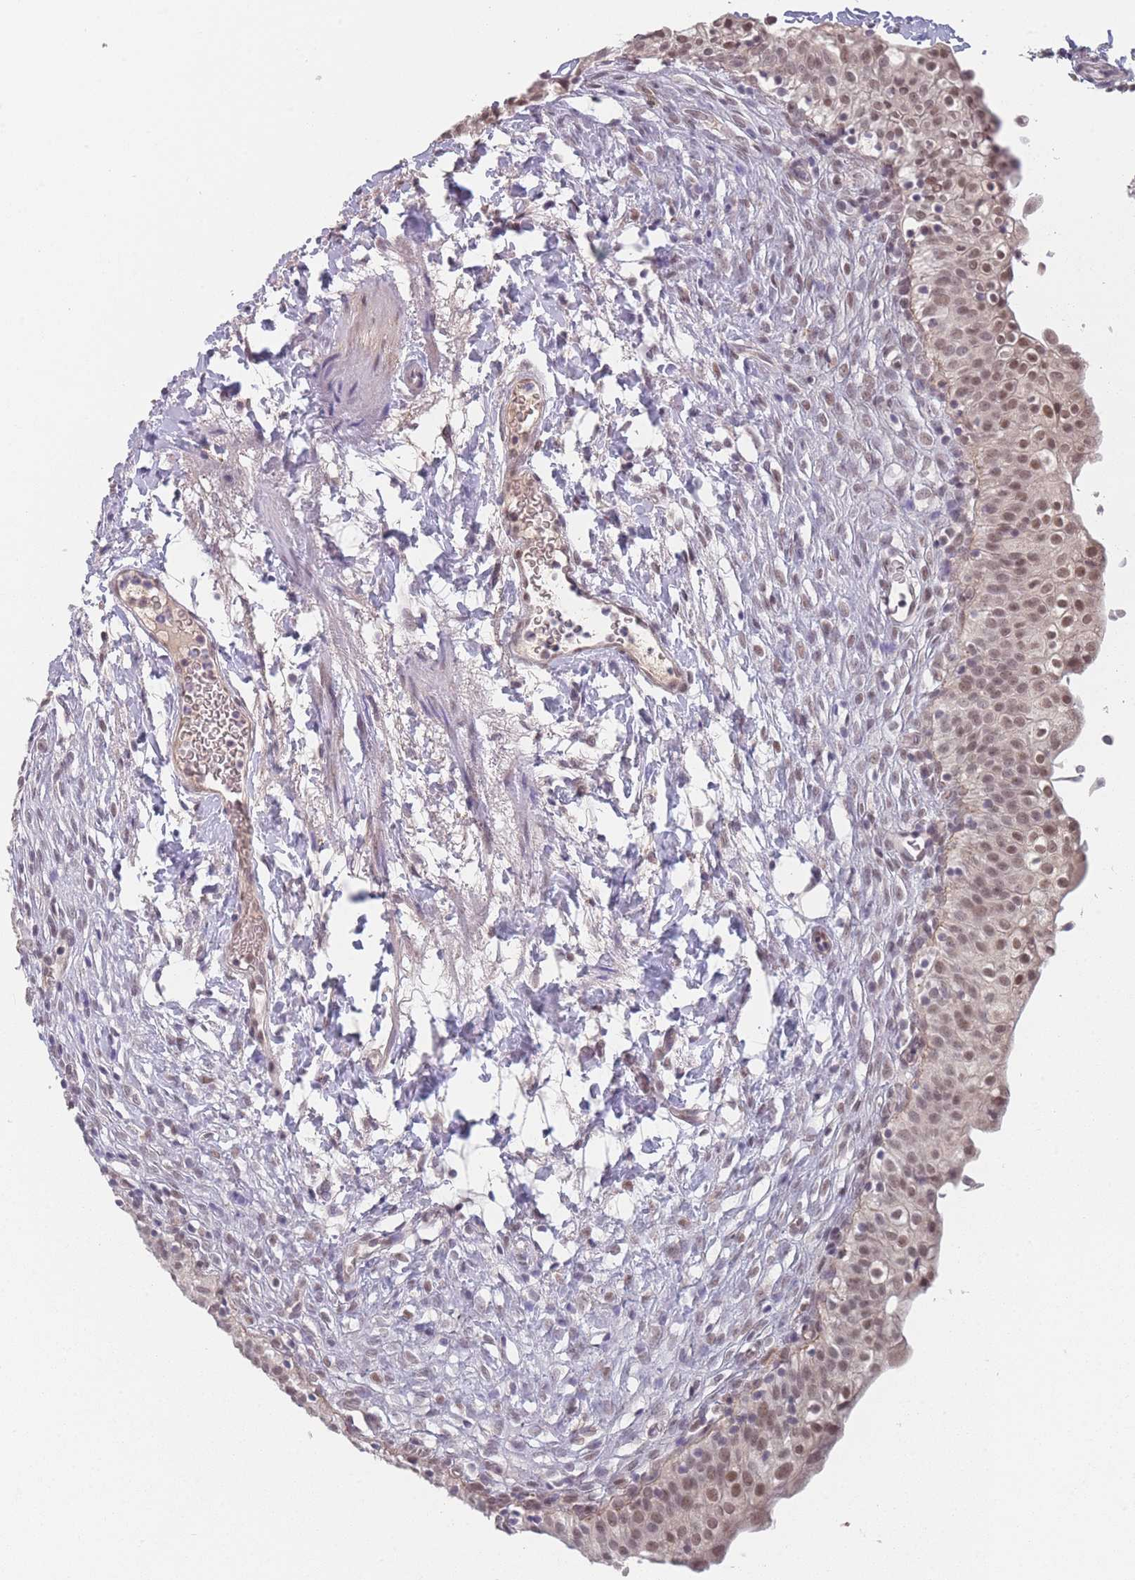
{"staining": {"intensity": "moderate", "quantity": "25%-75%", "location": "nuclear"}, "tissue": "urinary bladder", "cell_type": "Urothelial cells", "image_type": "normal", "snomed": [{"axis": "morphology", "description": "Normal tissue, NOS"}, {"axis": "topography", "description": "Urinary bladder"}], "caption": "Immunohistochemical staining of benign urinary bladder shows medium levels of moderate nuclear staining in approximately 25%-75% of urothelial cells. The staining is performed using DAB (3,3'-diaminobenzidine) brown chromogen to label protein expression. The nuclei are counter-stained blue using hematoxylin.", "gene": "ANKRD10", "patient": {"sex": "male", "age": 55}}